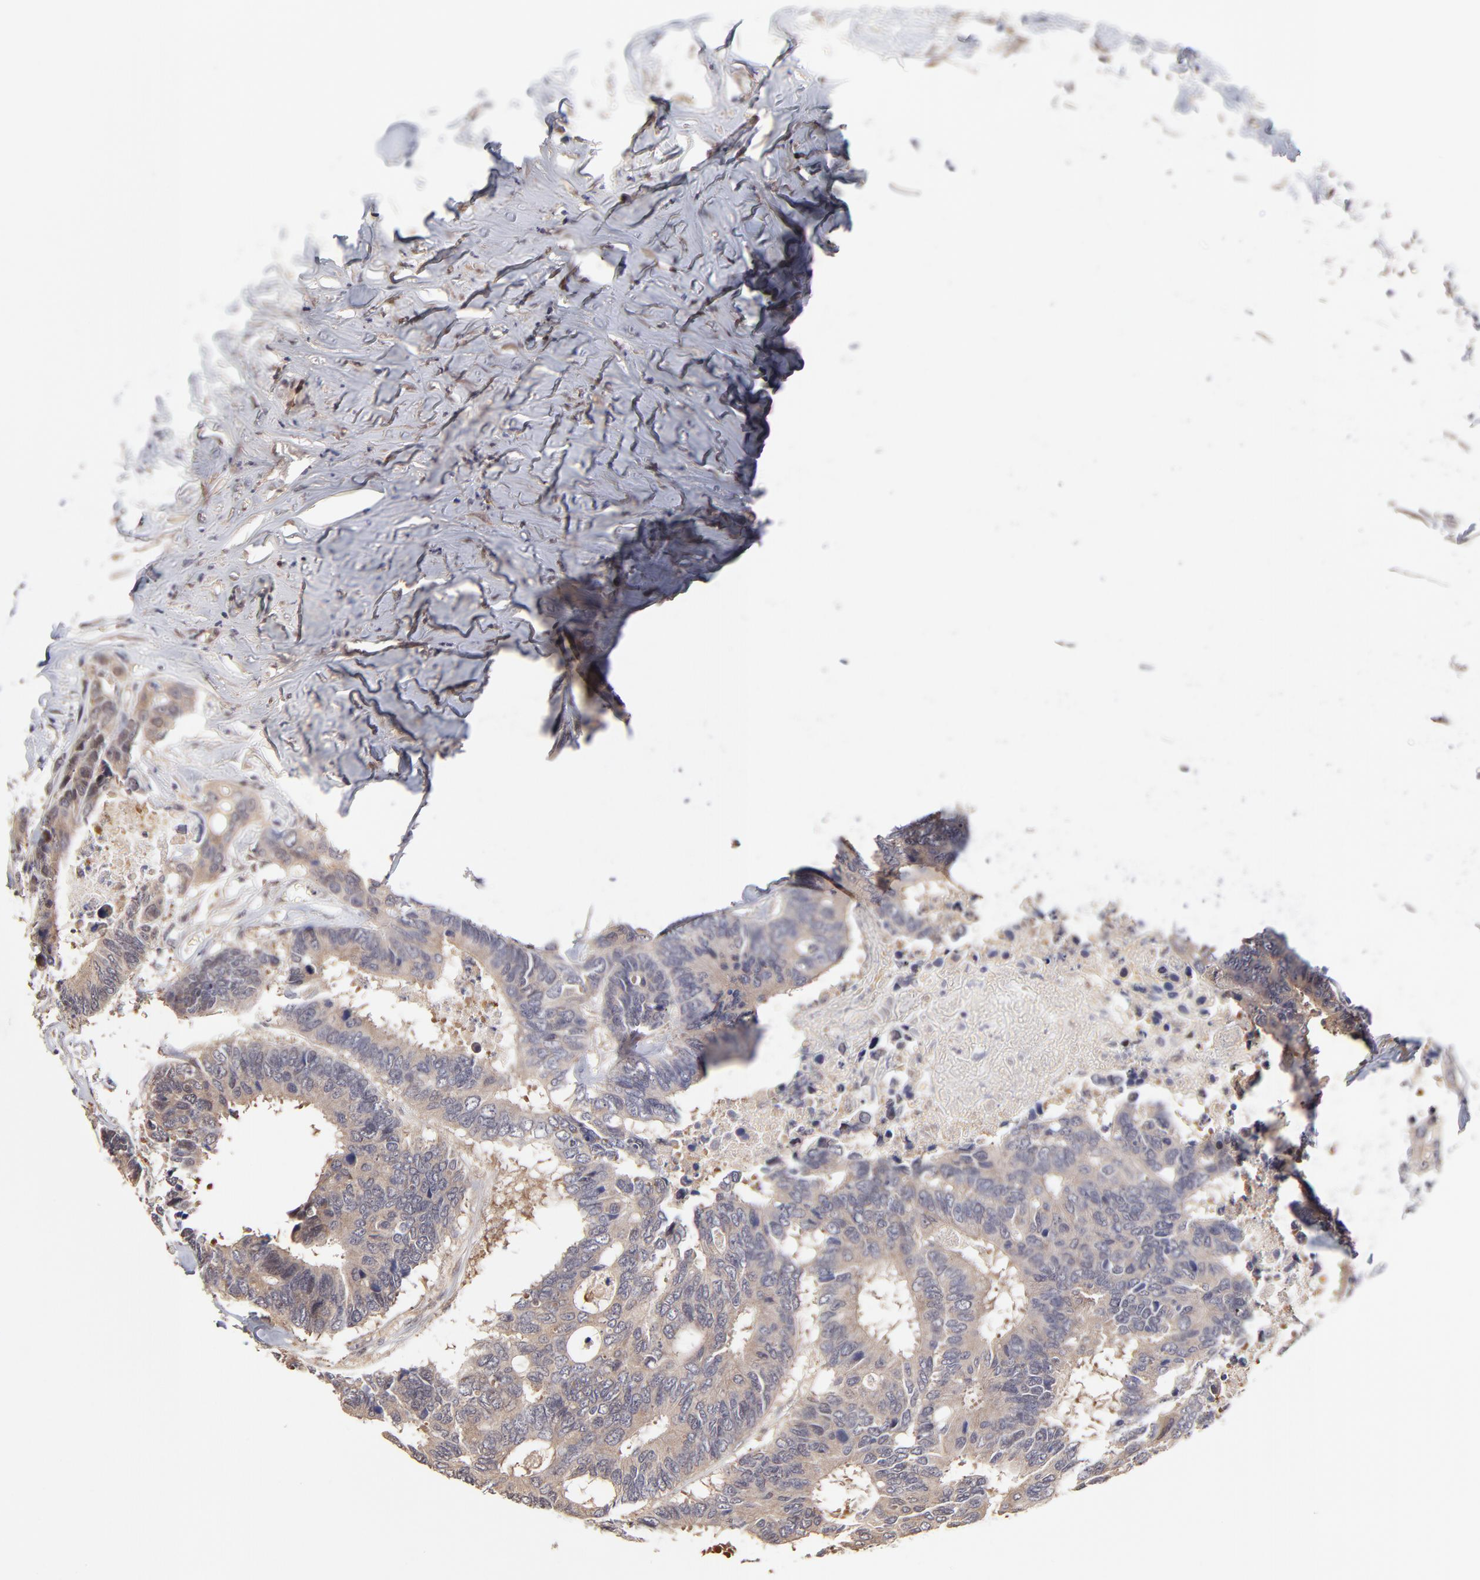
{"staining": {"intensity": "moderate", "quantity": ">75%", "location": "cytoplasmic/membranous"}, "tissue": "colorectal cancer", "cell_type": "Tumor cells", "image_type": "cancer", "snomed": [{"axis": "morphology", "description": "Adenocarcinoma, NOS"}, {"axis": "topography", "description": "Rectum"}], "caption": "This photomicrograph displays IHC staining of human colorectal cancer (adenocarcinoma), with medium moderate cytoplasmic/membranous expression in approximately >75% of tumor cells.", "gene": "ZNF10", "patient": {"sex": "male", "age": 55}}